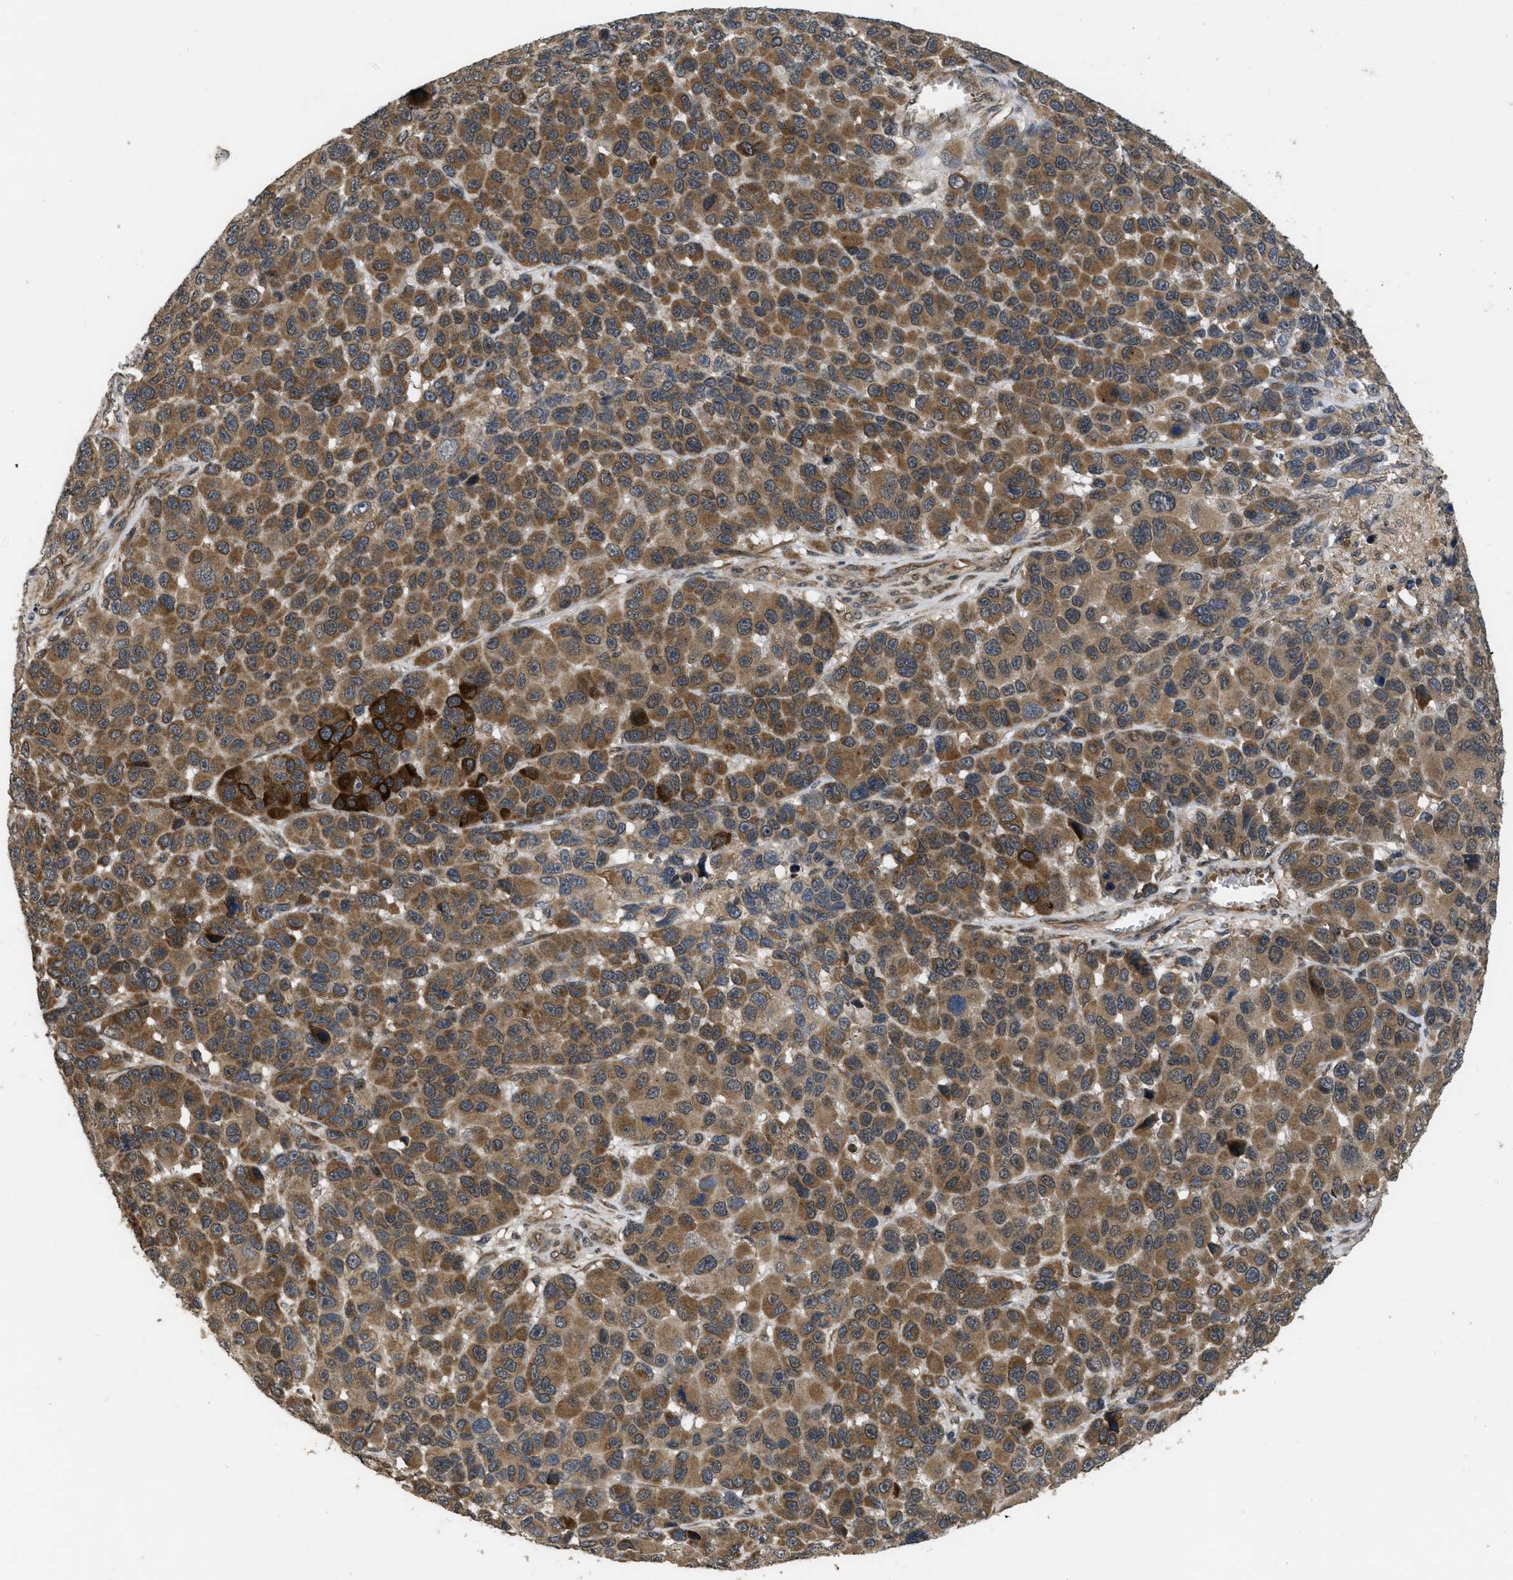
{"staining": {"intensity": "strong", "quantity": ">75%", "location": "cytoplasmic/membranous"}, "tissue": "melanoma", "cell_type": "Tumor cells", "image_type": "cancer", "snomed": [{"axis": "morphology", "description": "Malignant melanoma, NOS"}, {"axis": "topography", "description": "Skin"}], "caption": "High-power microscopy captured an IHC histopathology image of malignant melanoma, revealing strong cytoplasmic/membranous positivity in about >75% of tumor cells.", "gene": "SPTLC1", "patient": {"sex": "male", "age": 53}}